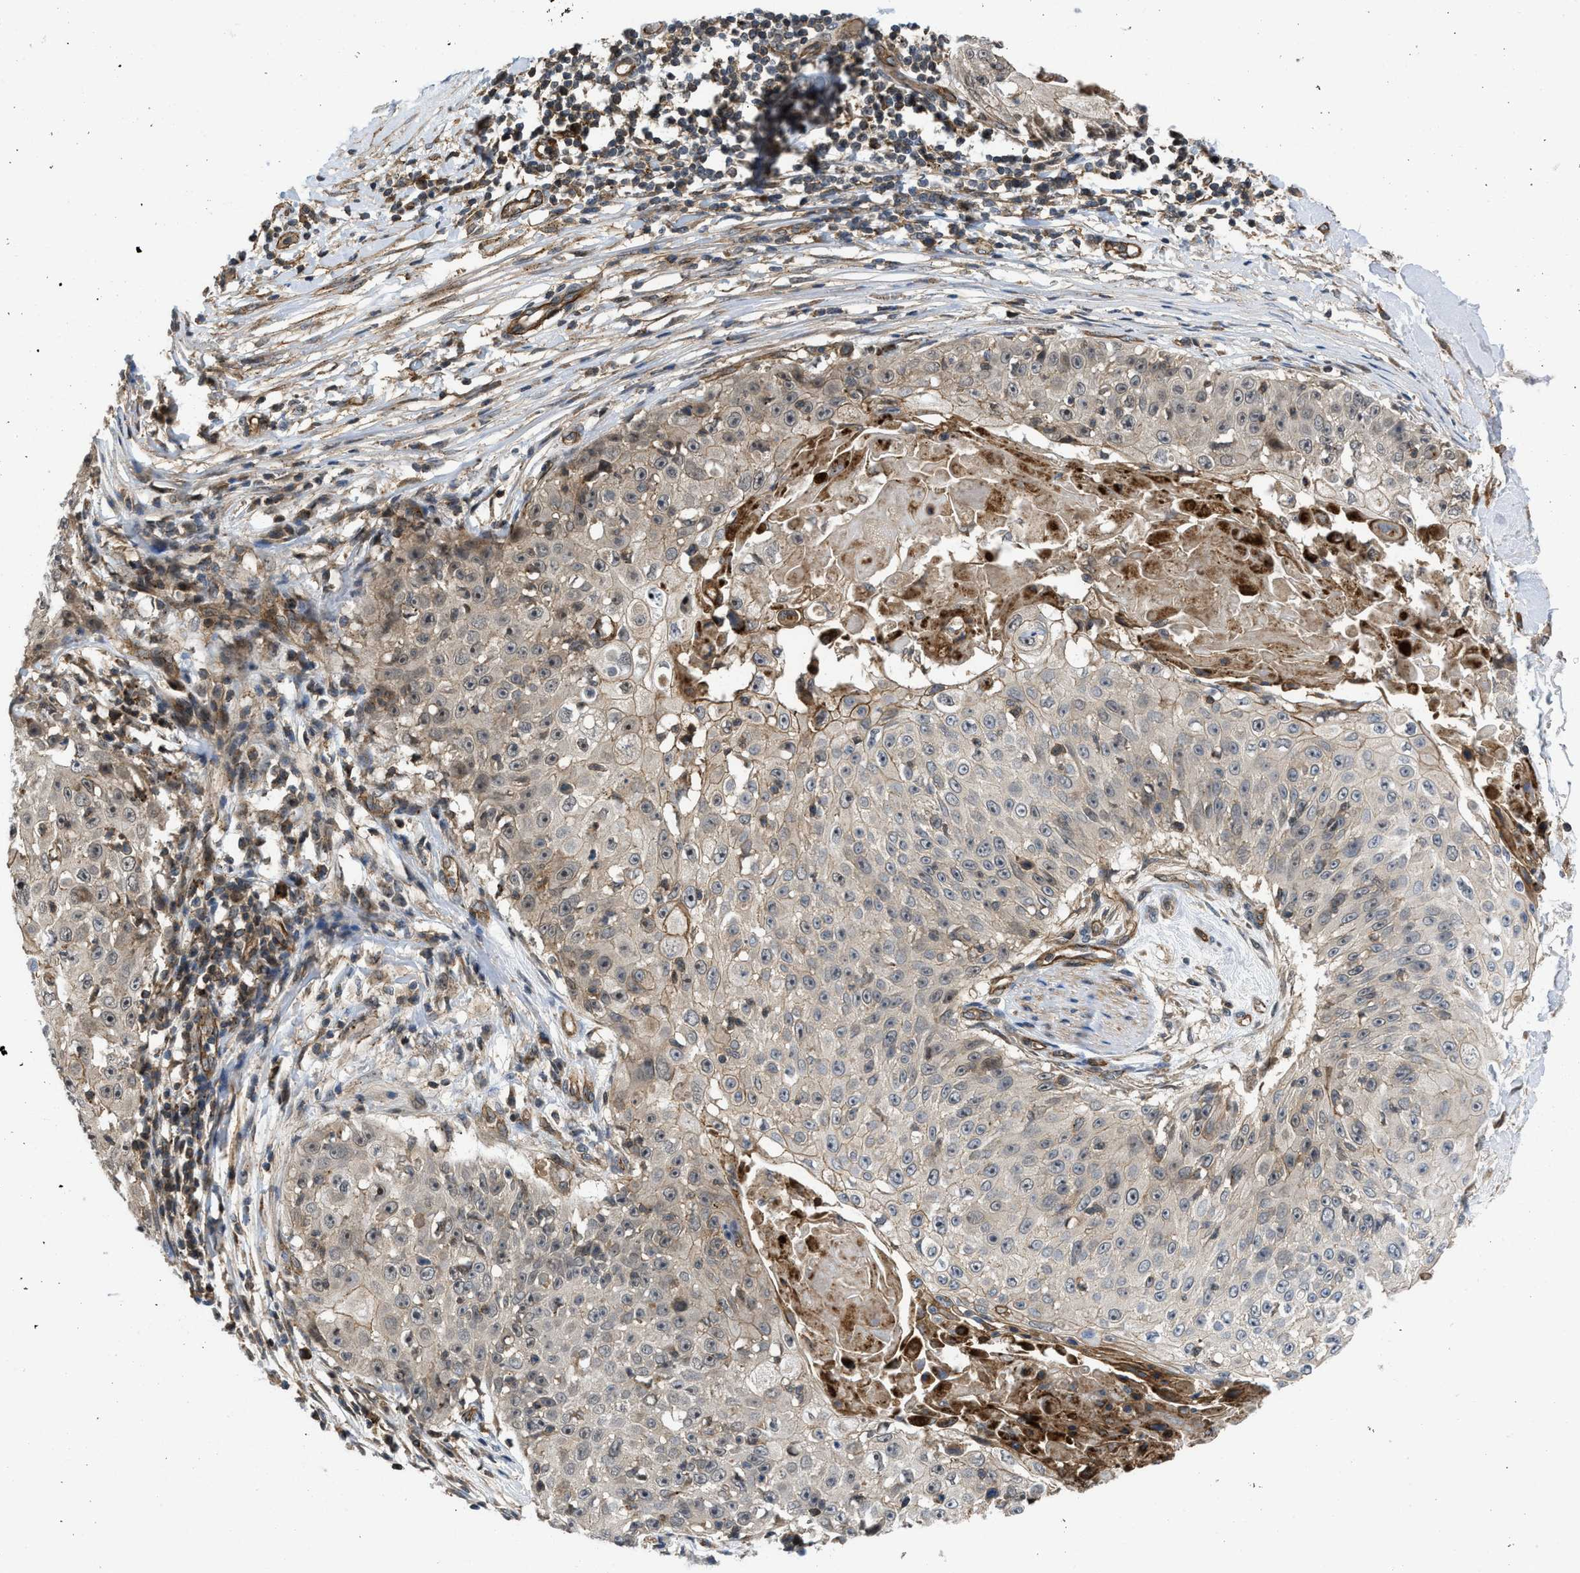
{"staining": {"intensity": "weak", "quantity": "25%-75%", "location": "cytoplasmic/membranous"}, "tissue": "skin cancer", "cell_type": "Tumor cells", "image_type": "cancer", "snomed": [{"axis": "morphology", "description": "Squamous cell carcinoma, NOS"}, {"axis": "topography", "description": "Skin"}], "caption": "Tumor cells demonstrate low levels of weak cytoplasmic/membranous staining in about 25%-75% of cells in skin cancer (squamous cell carcinoma).", "gene": "GPATCH2L", "patient": {"sex": "male", "age": 86}}